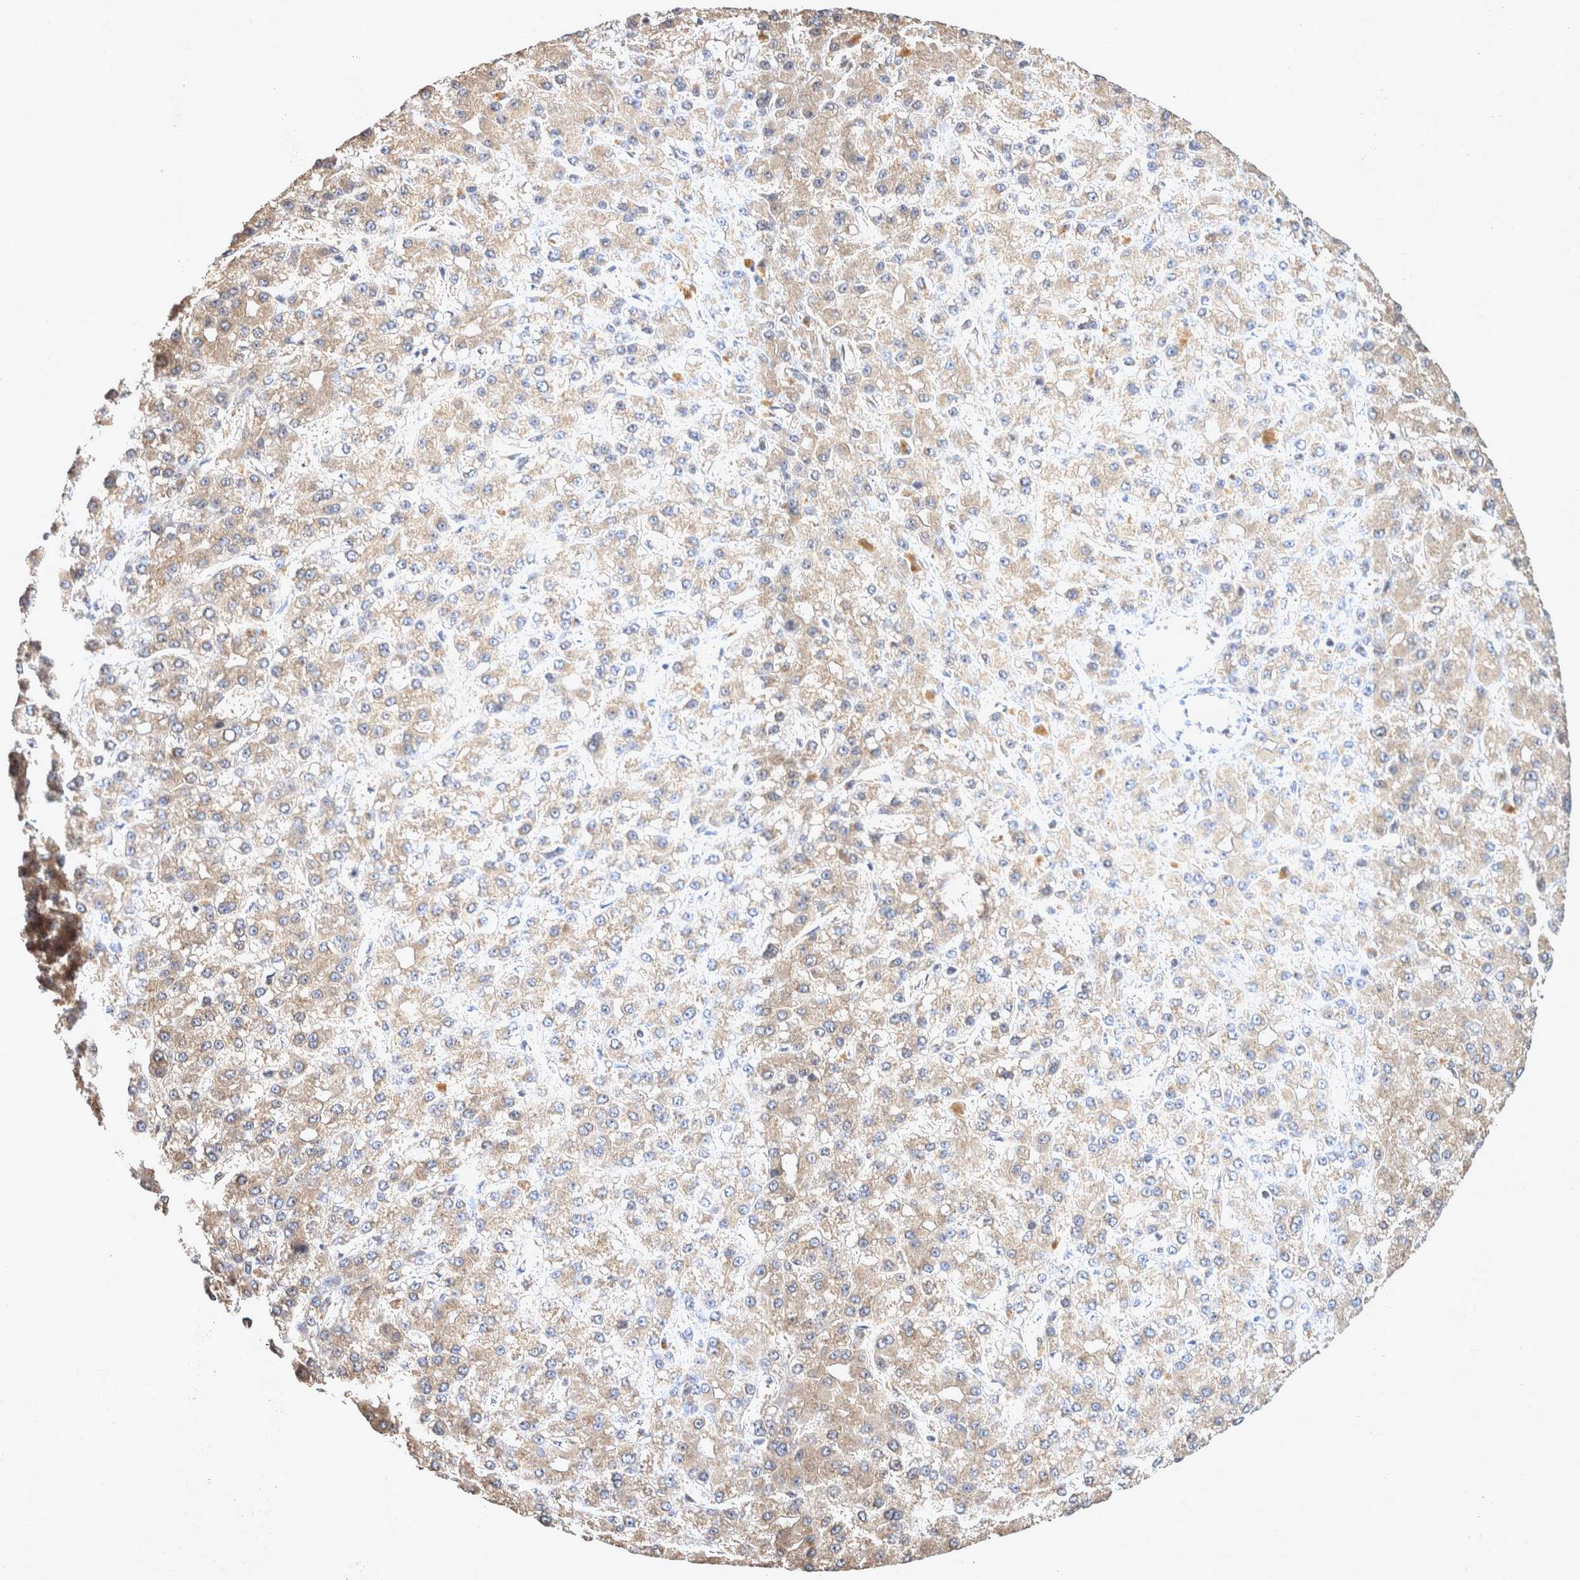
{"staining": {"intensity": "weak", "quantity": ">75%", "location": "cytoplasmic/membranous"}, "tissue": "liver cancer", "cell_type": "Tumor cells", "image_type": "cancer", "snomed": [{"axis": "morphology", "description": "Carcinoma, Hepatocellular, NOS"}, {"axis": "topography", "description": "Liver"}], "caption": "This histopathology image reveals IHC staining of liver cancer, with low weak cytoplasmic/membranous staining in about >75% of tumor cells.", "gene": "ATXN2", "patient": {"sex": "male", "age": 67}}